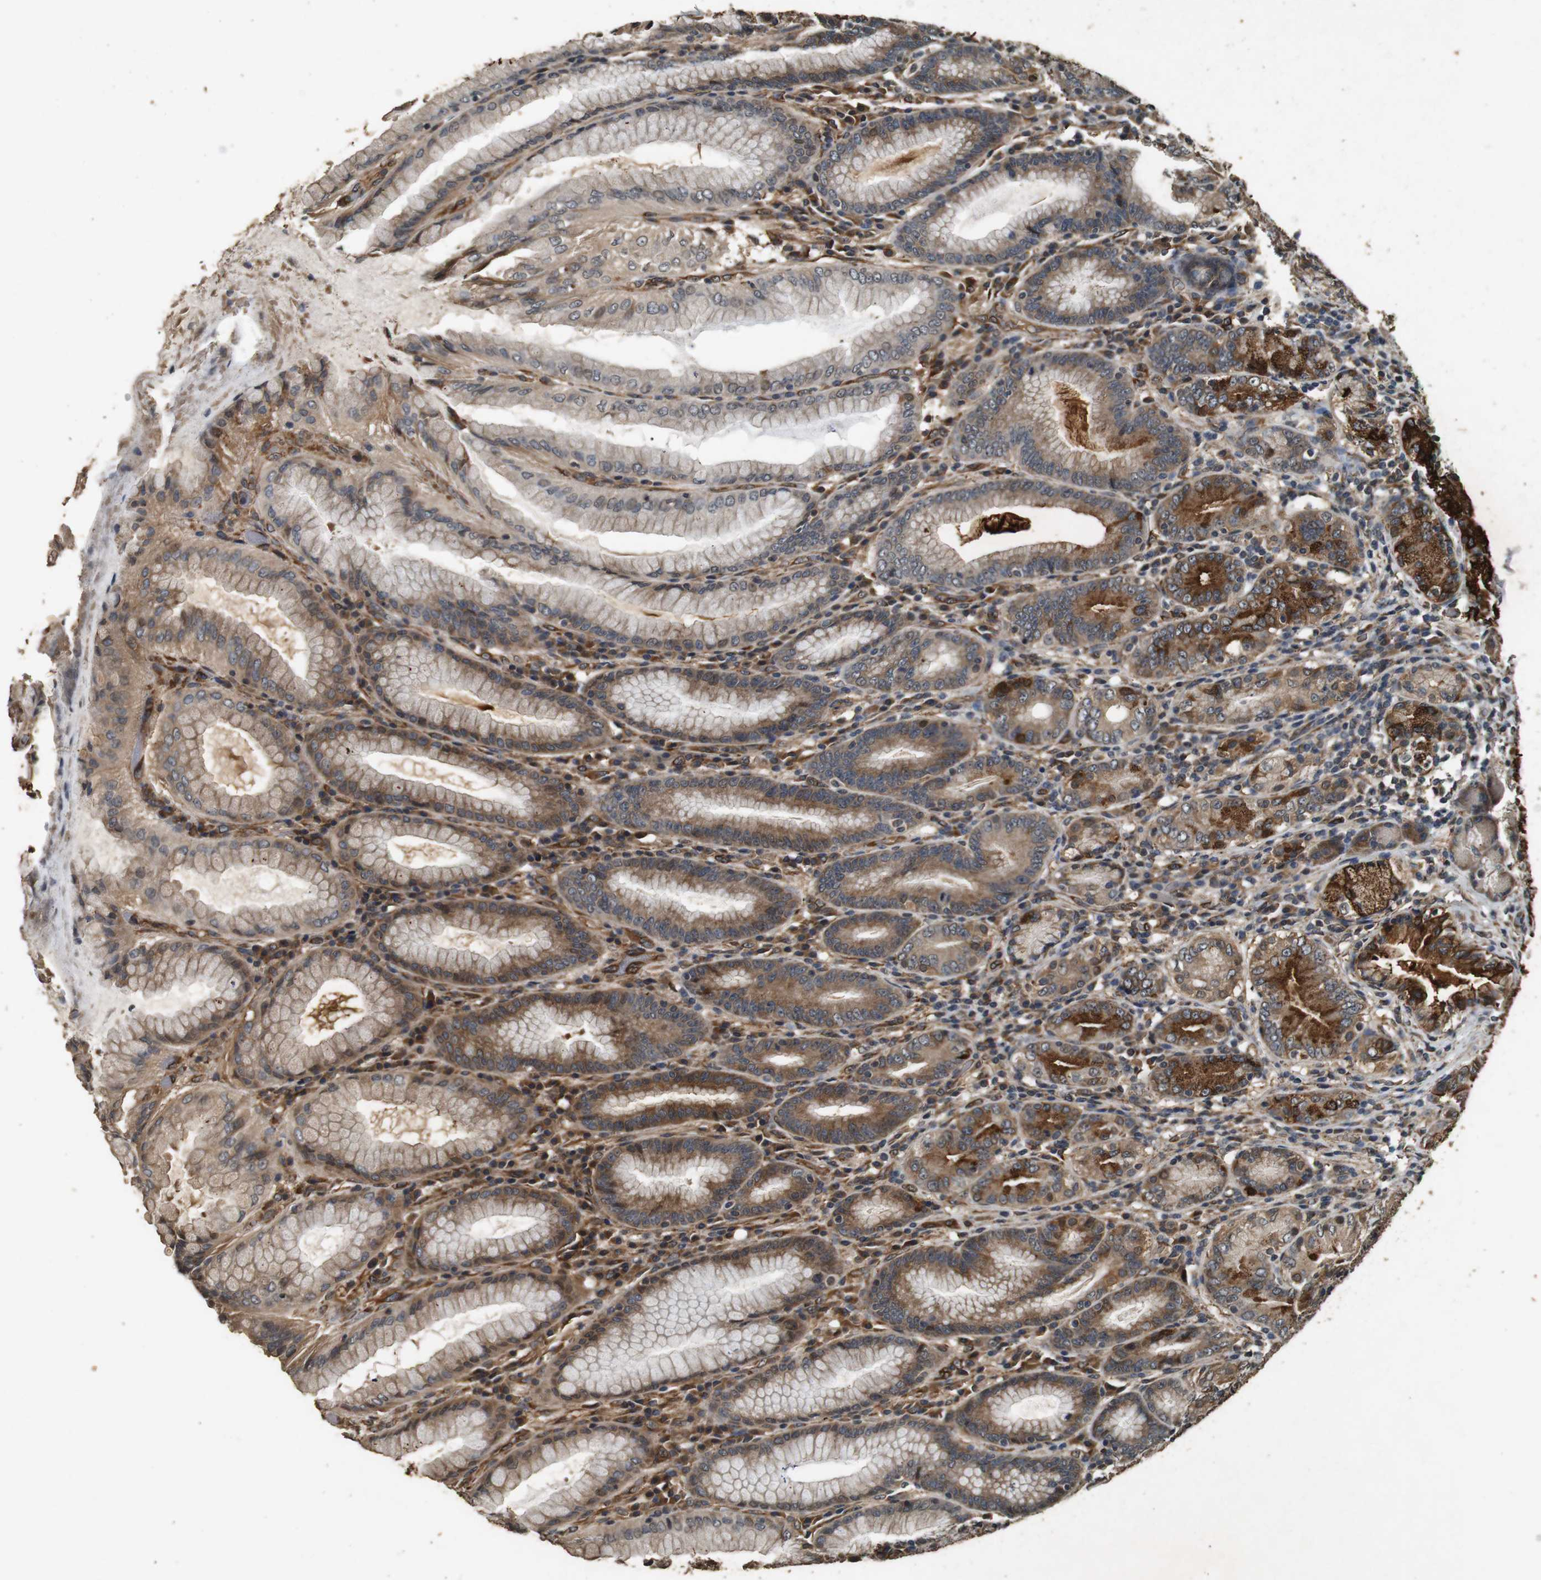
{"staining": {"intensity": "strong", "quantity": ">75%", "location": "cytoplasmic/membranous"}, "tissue": "stomach", "cell_type": "Glandular cells", "image_type": "normal", "snomed": [{"axis": "morphology", "description": "Normal tissue, NOS"}, {"axis": "topography", "description": "Stomach, lower"}], "caption": "High-magnification brightfield microscopy of benign stomach stained with DAB (3,3'-diaminobenzidine) (brown) and counterstained with hematoxylin (blue). glandular cells exhibit strong cytoplasmic/membranous expression is present in approximately>75% of cells.", "gene": "CNPY4", "patient": {"sex": "female", "age": 76}}